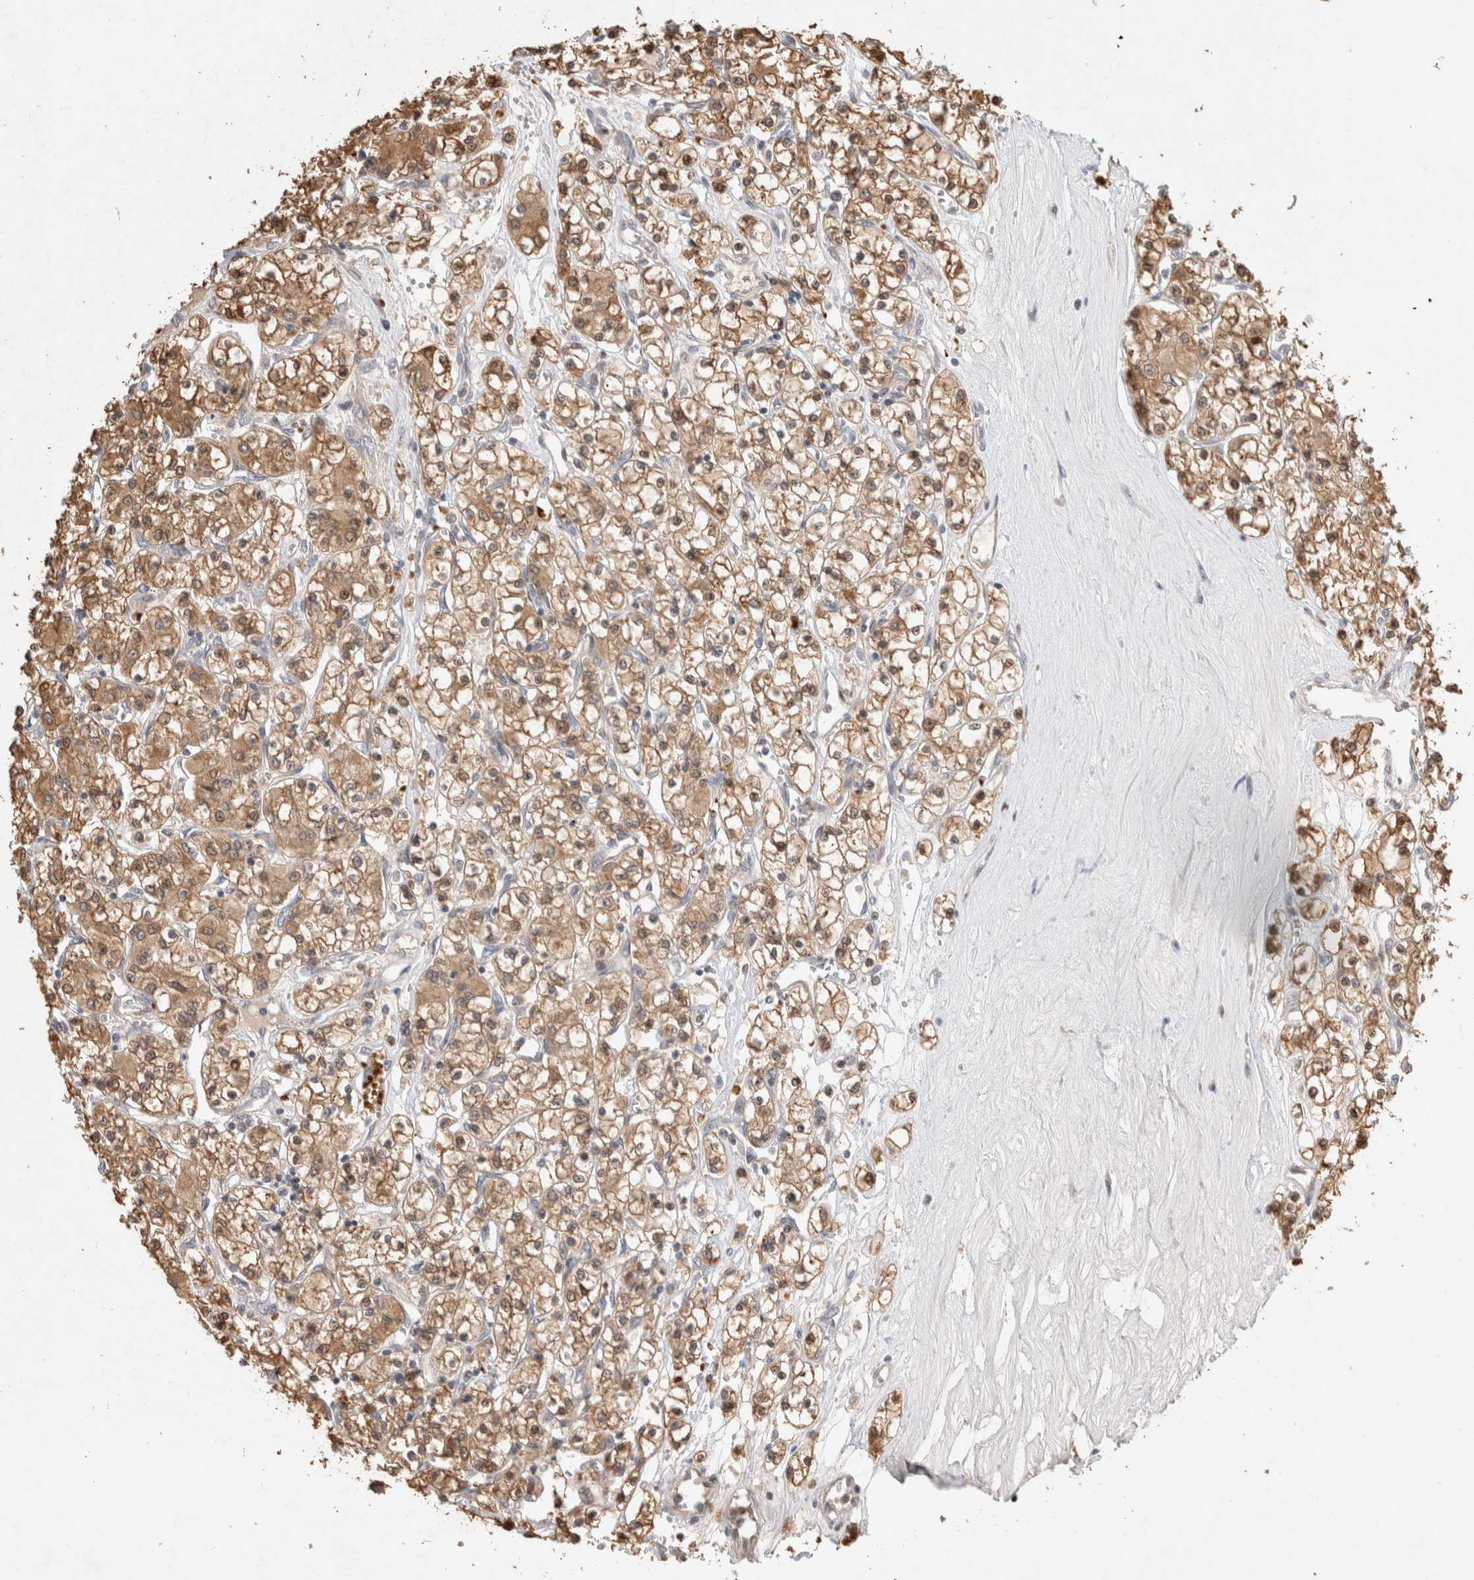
{"staining": {"intensity": "moderate", "quantity": ">75%", "location": "cytoplasmic/membranous,nuclear"}, "tissue": "renal cancer", "cell_type": "Tumor cells", "image_type": "cancer", "snomed": [{"axis": "morphology", "description": "Adenocarcinoma, NOS"}, {"axis": "topography", "description": "Kidney"}], "caption": "A medium amount of moderate cytoplasmic/membranous and nuclear positivity is identified in approximately >75% of tumor cells in renal cancer tissue.", "gene": "OTUD6B", "patient": {"sex": "female", "age": 59}}